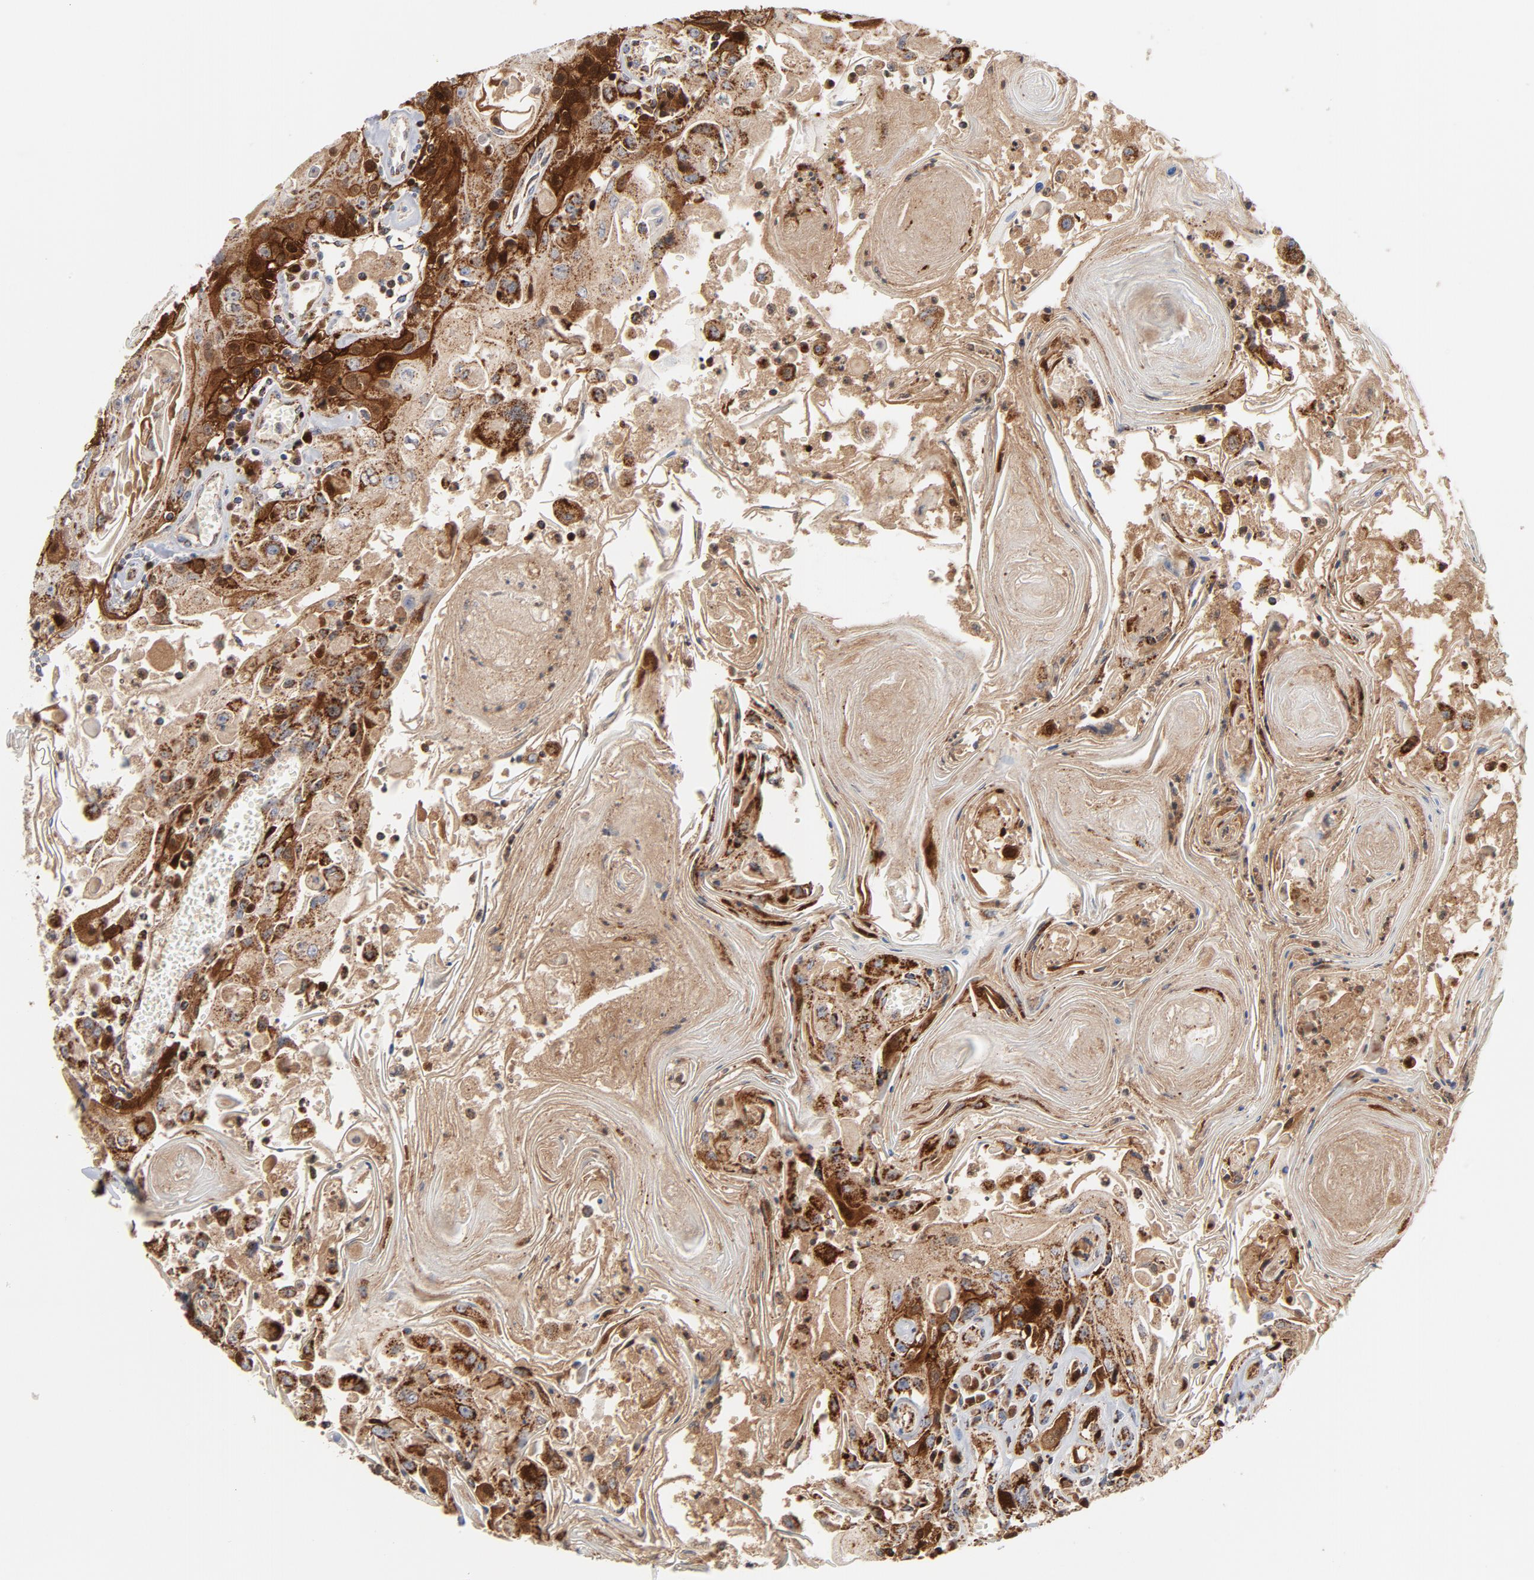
{"staining": {"intensity": "moderate", "quantity": ">75%", "location": "cytoplasmic/membranous,nuclear"}, "tissue": "head and neck cancer", "cell_type": "Tumor cells", "image_type": "cancer", "snomed": [{"axis": "morphology", "description": "Squamous cell carcinoma, NOS"}, {"axis": "topography", "description": "Oral tissue"}, {"axis": "topography", "description": "Head-Neck"}], "caption": "DAB (3,3'-diaminobenzidine) immunohistochemical staining of human squamous cell carcinoma (head and neck) shows moderate cytoplasmic/membranous and nuclear protein positivity in about >75% of tumor cells. Nuclei are stained in blue.", "gene": "DIABLO", "patient": {"sex": "female", "age": 76}}